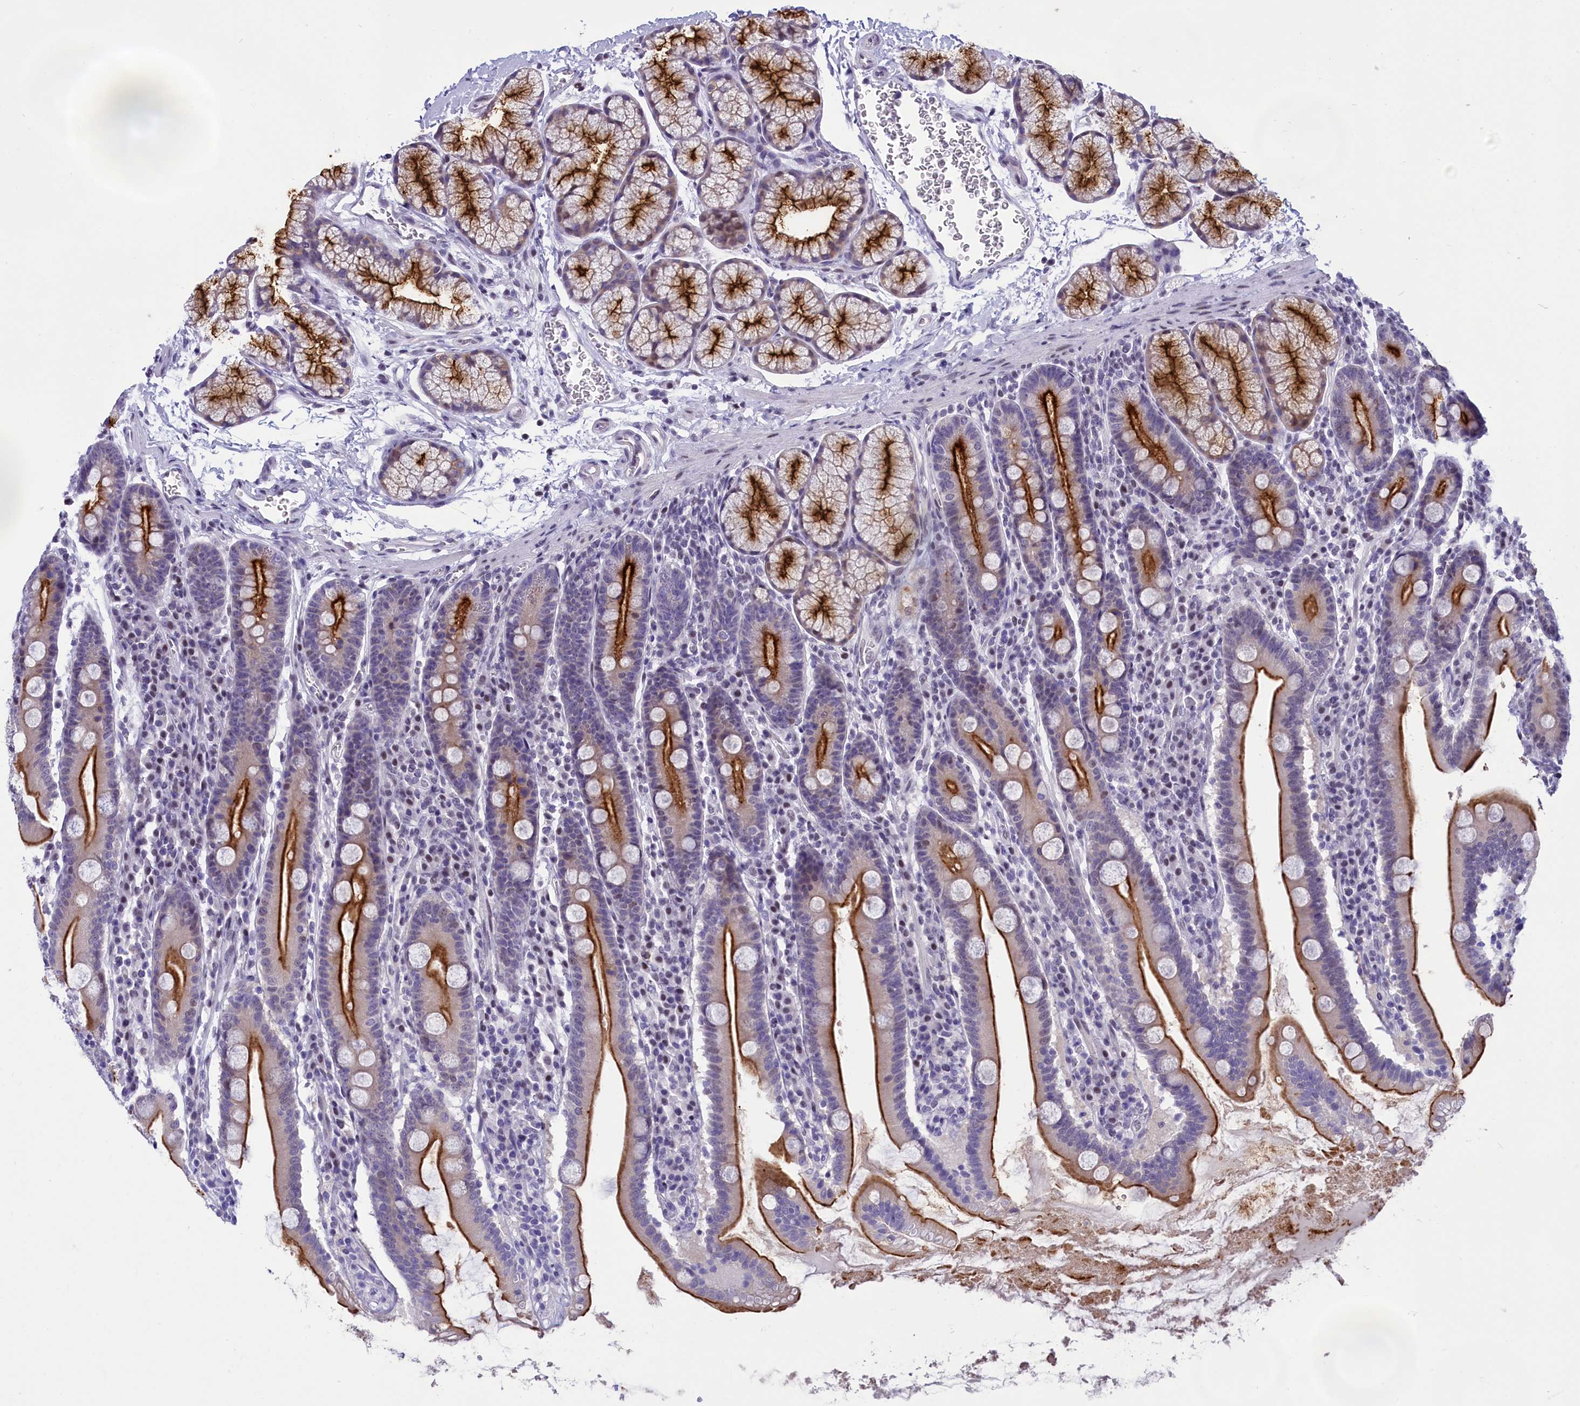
{"staining": {"intensity": "strong", "quantity": "25%-75%", "location": "cytoplasmic/membranous"}, "tissue": "duodenum", "cell_type": "Glandular cells", "image_type": "normal", "snomed": [{"axis": "morphology", "description": "Normal tissue, NOS"}, {"axis": "topography", "description": "Duodenum"}], "caption": "Immunohistochemistry histopathology image of benign duodenum: duodenum stained using immunohistochemistry (IHC) demonstrates high levels of strong protein expression localized specifically in the cytoplasmic/membranous of glandular cells, appearing as a cytoplasmic/membranous brown color.", "gene": "SPIRE2", "patient": {"sex": "male", "age": 35}}